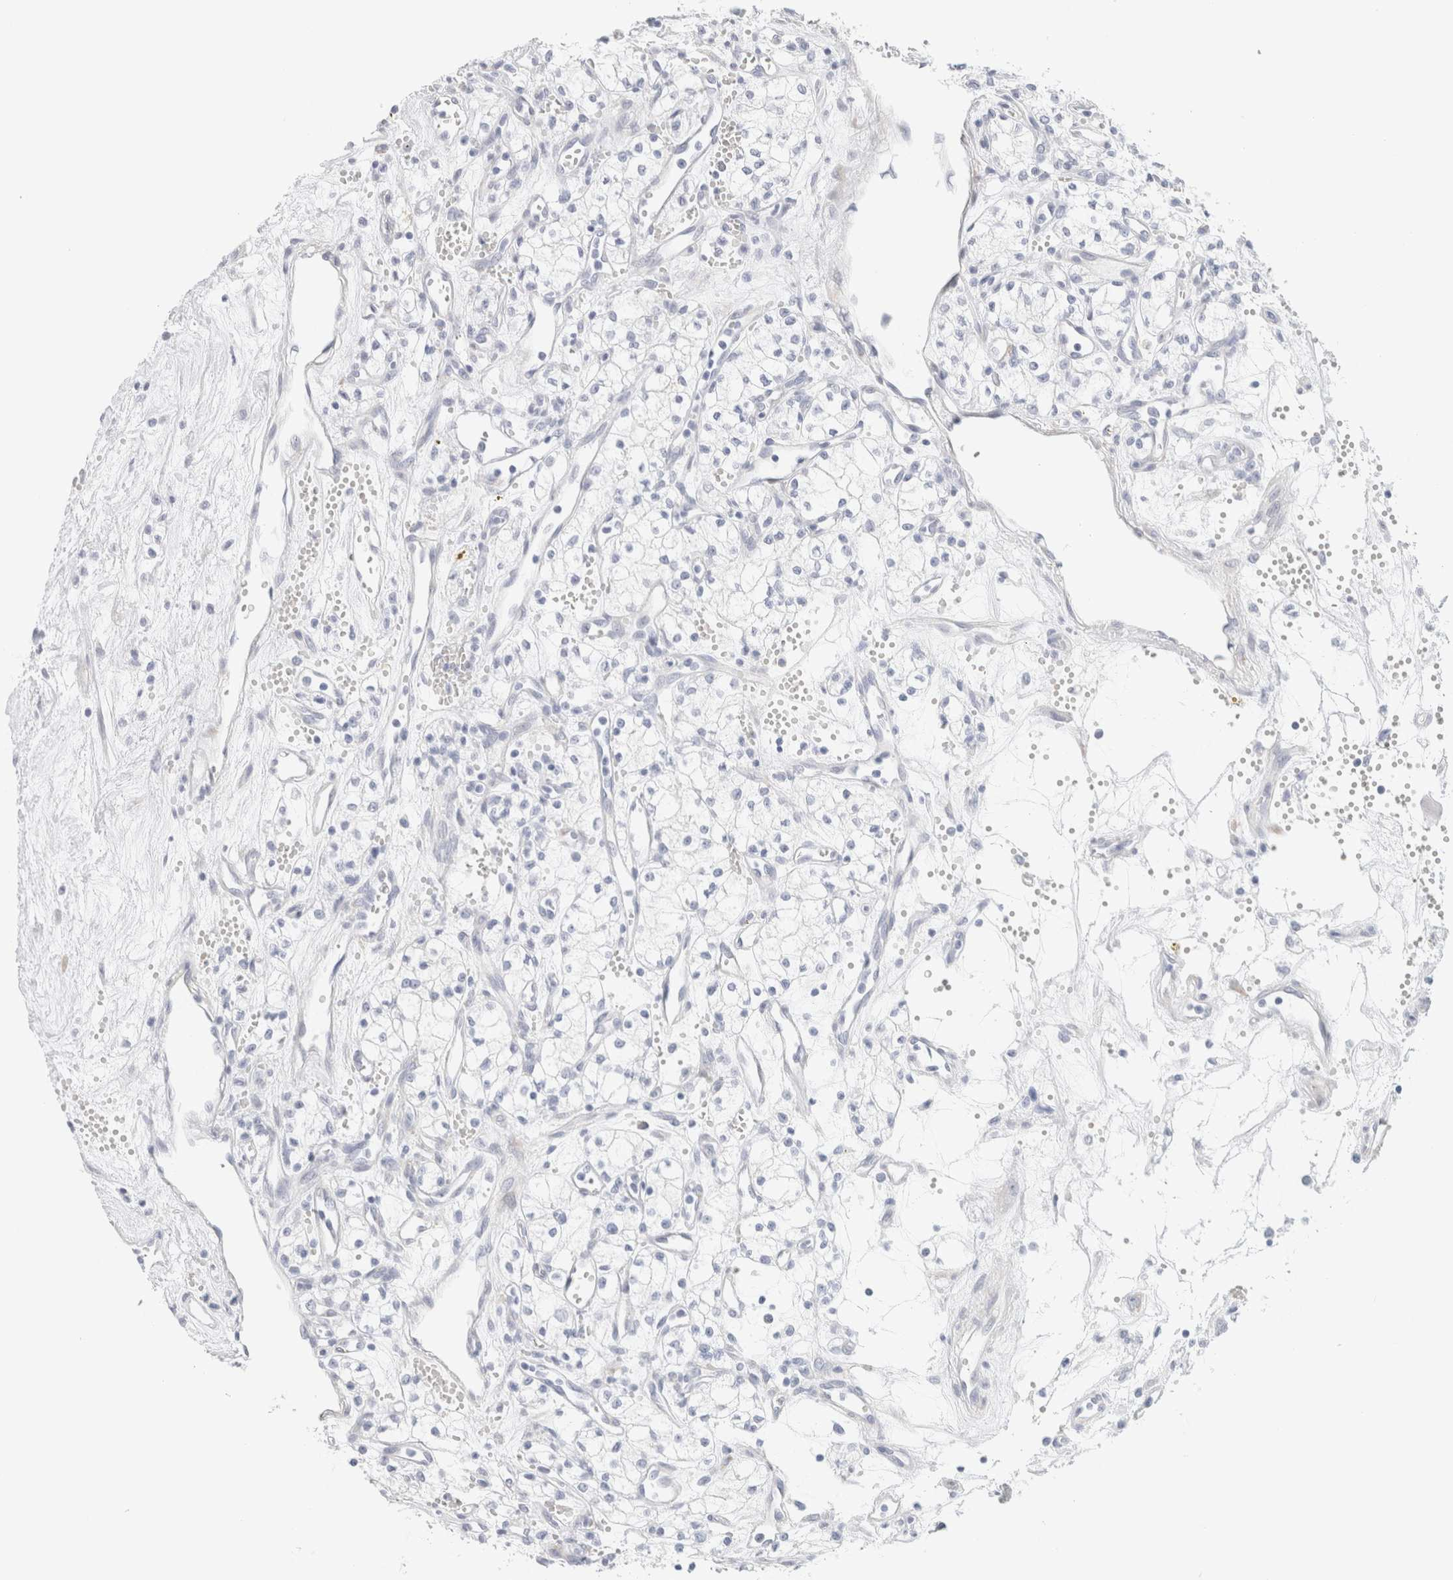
{"staining": {"intensity": "negative", "quantity": "none", "location": "none"}, "tissue": "renal cancer", "cell_type": "Tumor cells", "image_type": "cancer", "snomed": [{"axis": "morphology", "description": "Adenocarcinoma, NOS"}, {"axis": "topography", "description": "Kidney"}], "caption": "Immunohistochemistry image of neoplastic tissue: human adenocarcinoma (renal) stained with DAB demonstrates no significant protein staining in tumor cells.", "gene": "RTN4", "patient": {"sex": "male", "age": 59}}